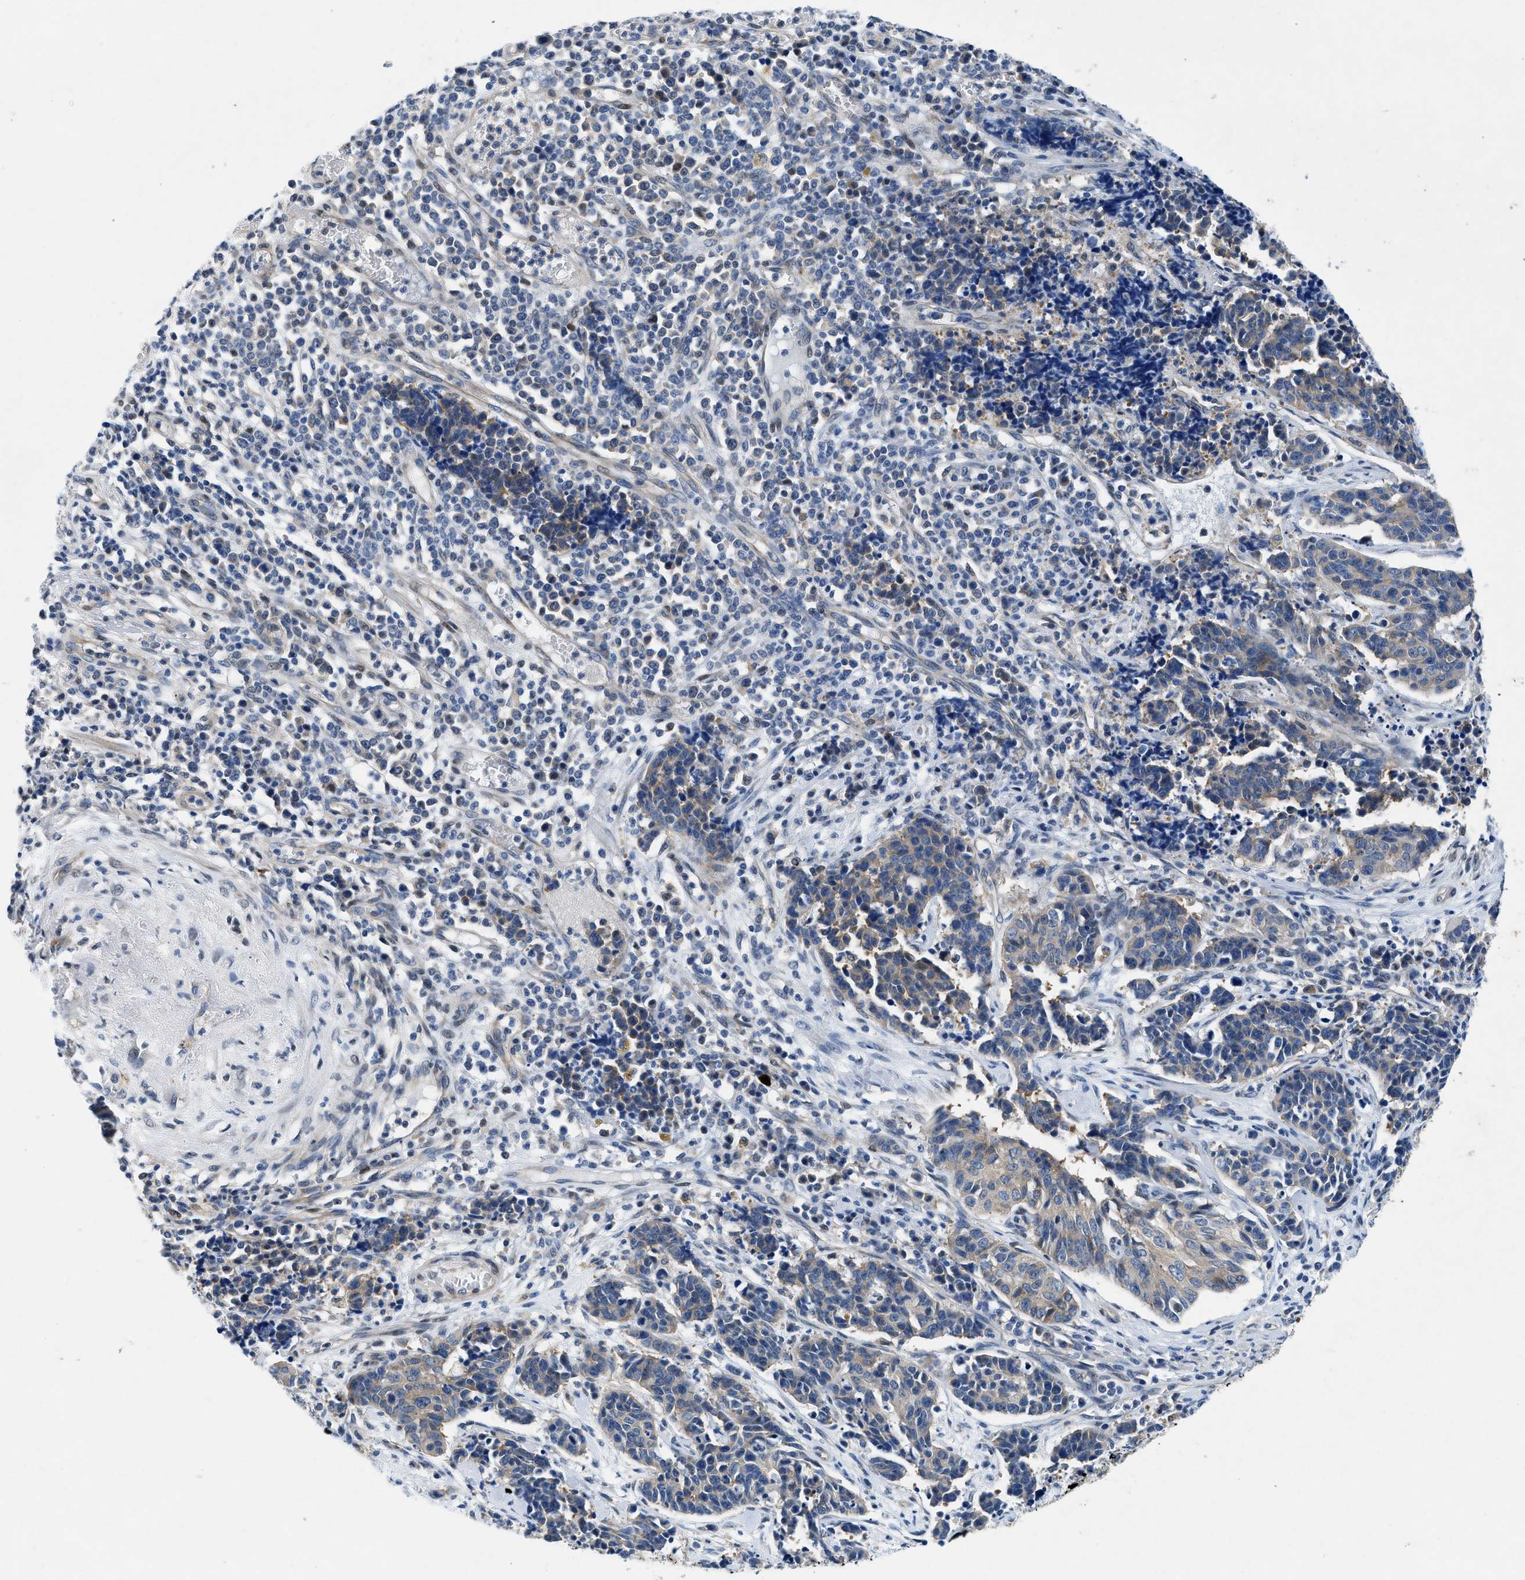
{"staining": {"intensity": "weak", "quantity": "<25%", "location": "cytoplasmic/membranous"}, "tissue": "cervical cancer", "cell_type": "Tumor cells", "image_type": "cancer", "snomed": [{"axis": "morphology", "description": "Squamous cell carcinoma, NOS"}, {"axis": "topography", "description": "Cervix"}], "caption": "High power microscopy micrograph of an immunohistochemistry (IHC) histopathology image of cervical cancer, revealing no significant staining in tumor cells.", "gene": "COPS2", "patient": {"sex": "female", "age": 35}}